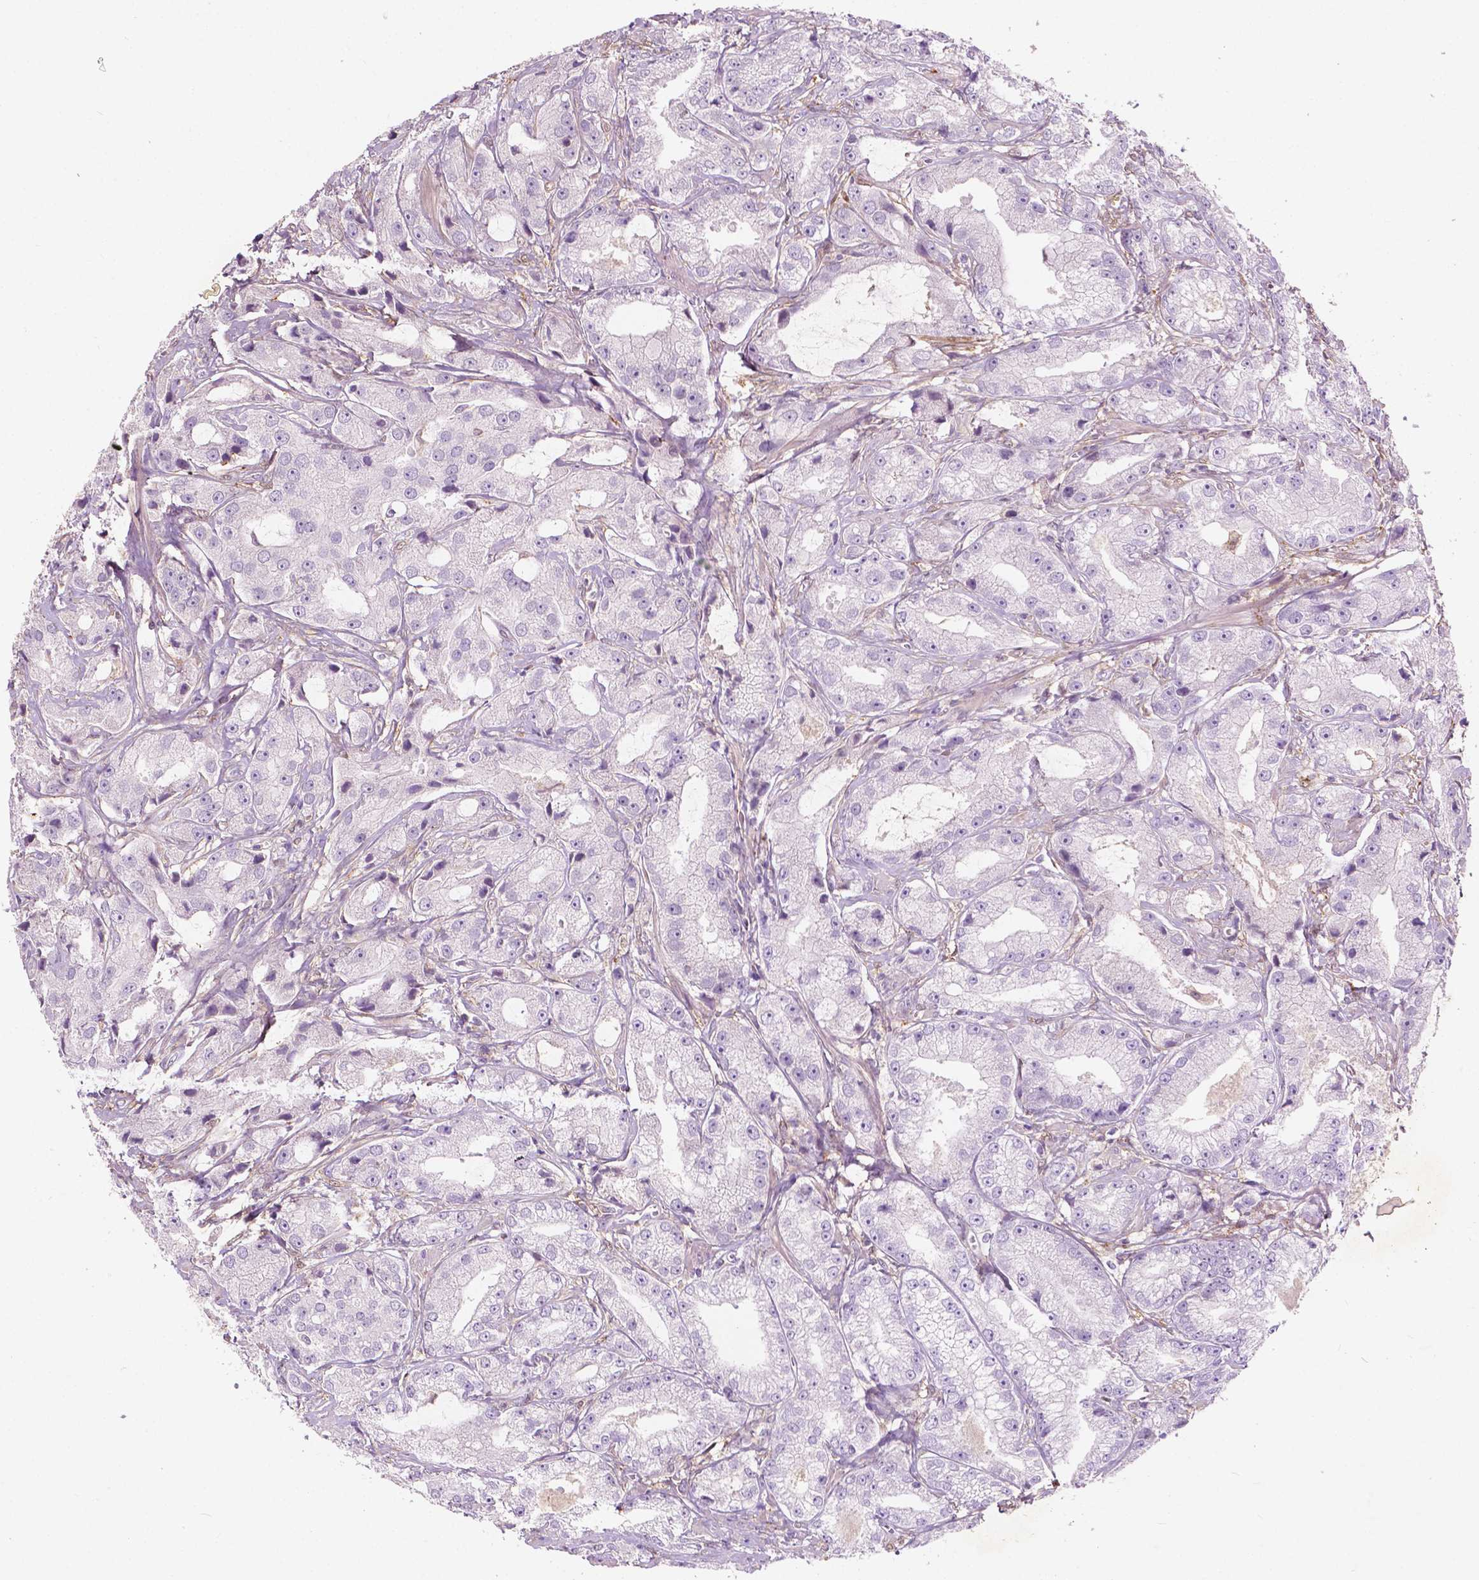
{"staining": {"intensity": "negative", "quantity": "none", "location": "none"}, "tissue": "prostate cancer", "cell_type": "Tumor cells", "image_type": "cancer", "snomed": [{"axis": "morphology", "description": "Adenocarcinoma, High grade"}, {"axis": "topography", "description": "Prostate"}], "caption": "A micrograph of prostate cancer stained for a protein demonstrates no brown staining in tumor cells. The staining is performed using DAB brown chromogen with nuclei counter-stained in using hematoxylin.", "gene": "GPR37", "patient": {"sex": "male", "age": 64}}